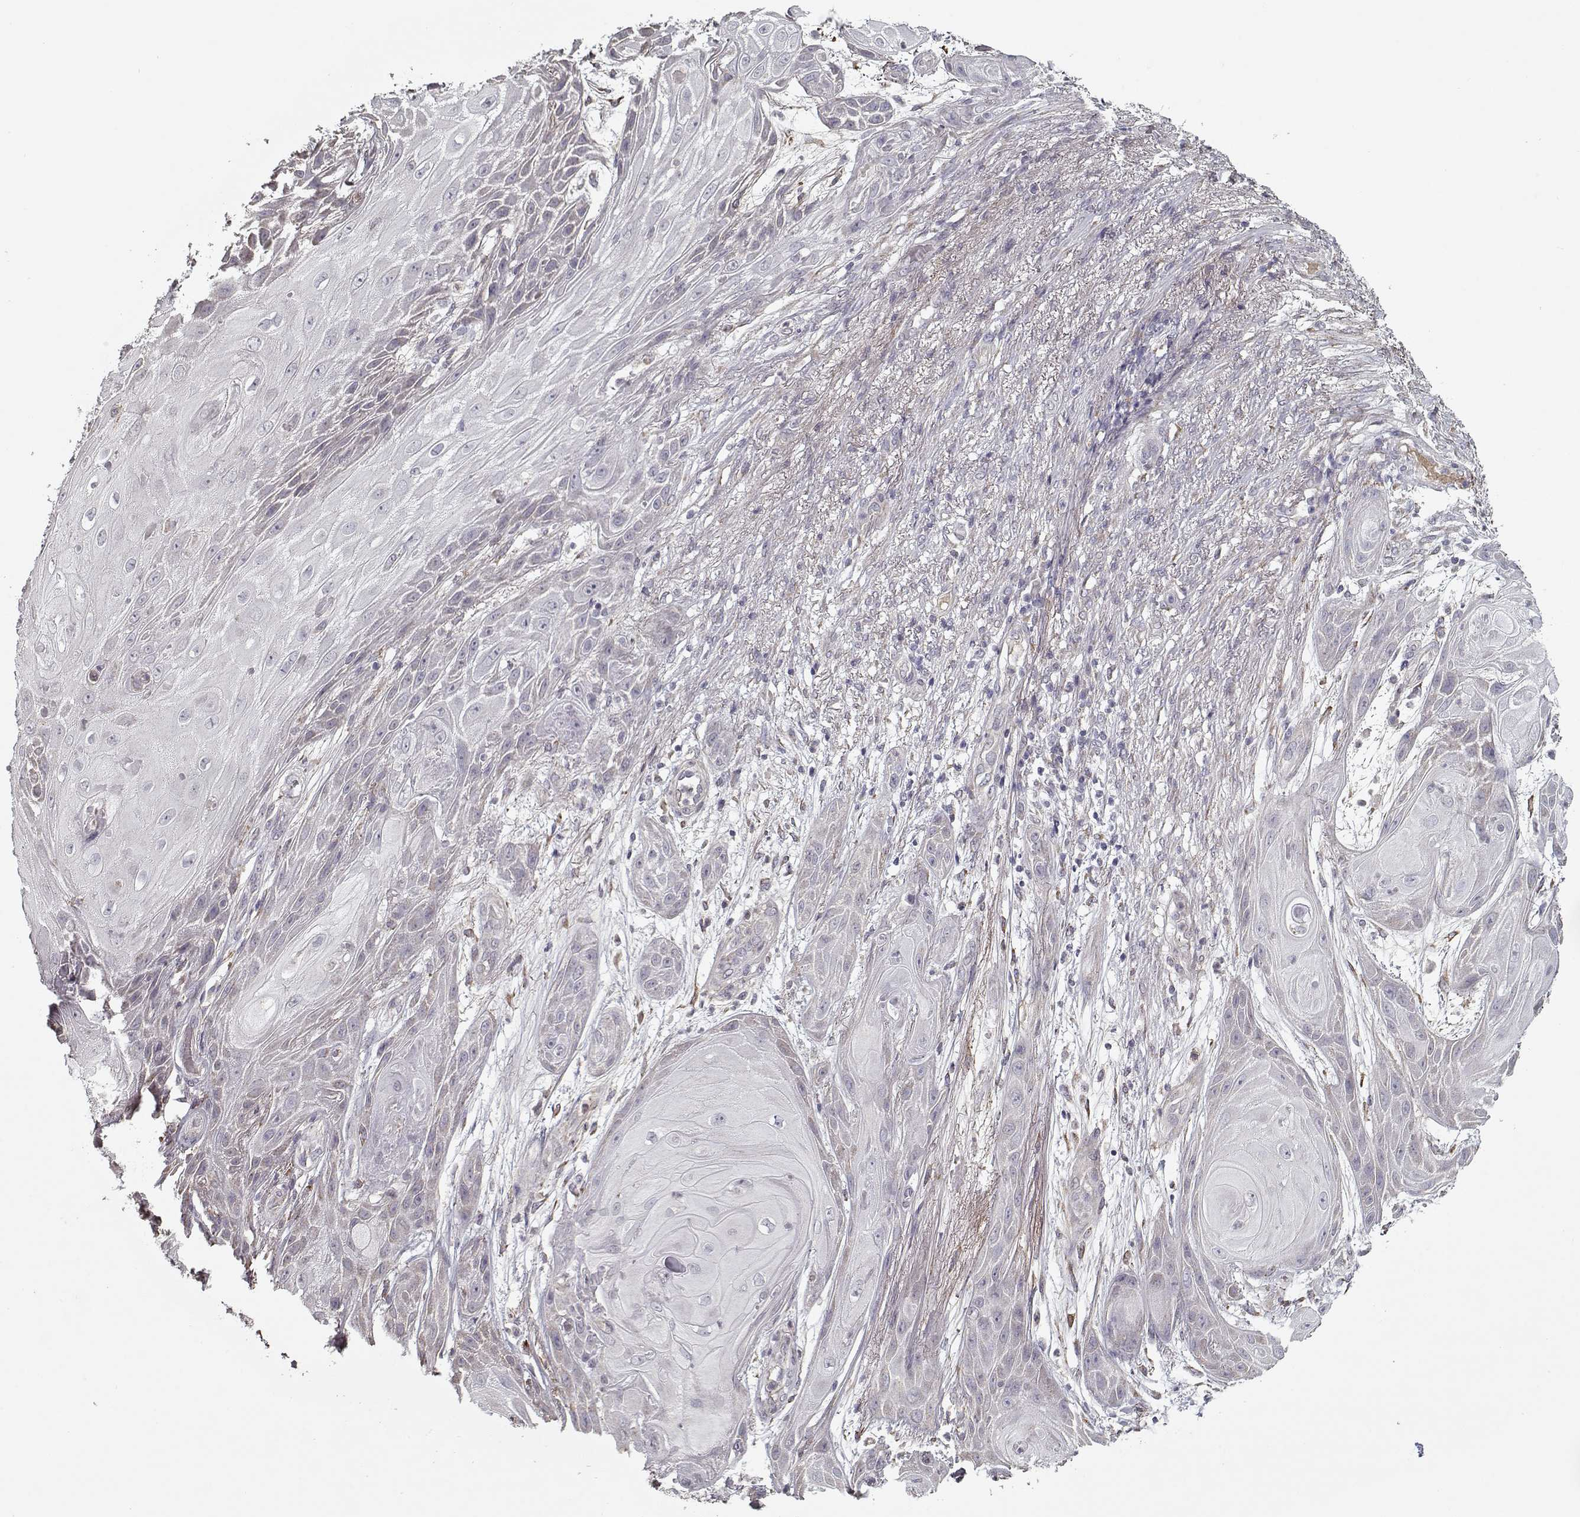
{"staining": {"intensity": "negative", "quantity": "none", "location": "none"}, "tissue": "skin cancer", "cell_type": "Tumor cells", "image_type": "cancer", "snomed": [{"axis": "morphology", "description": "Squamous cell carcinoma, NOS"}, {"axis": "topography", "description": "Skin"}], "caption": "High magnification brightfield microscopy of skin cancer stained with DAB (3,3'-diaminobenzidine) (brown) and counterstained with hematoxylin (blue): tumor cells show no significant positivity.", "gene": "LAMA2", "patient": {"sex": "male", "age": 62}}